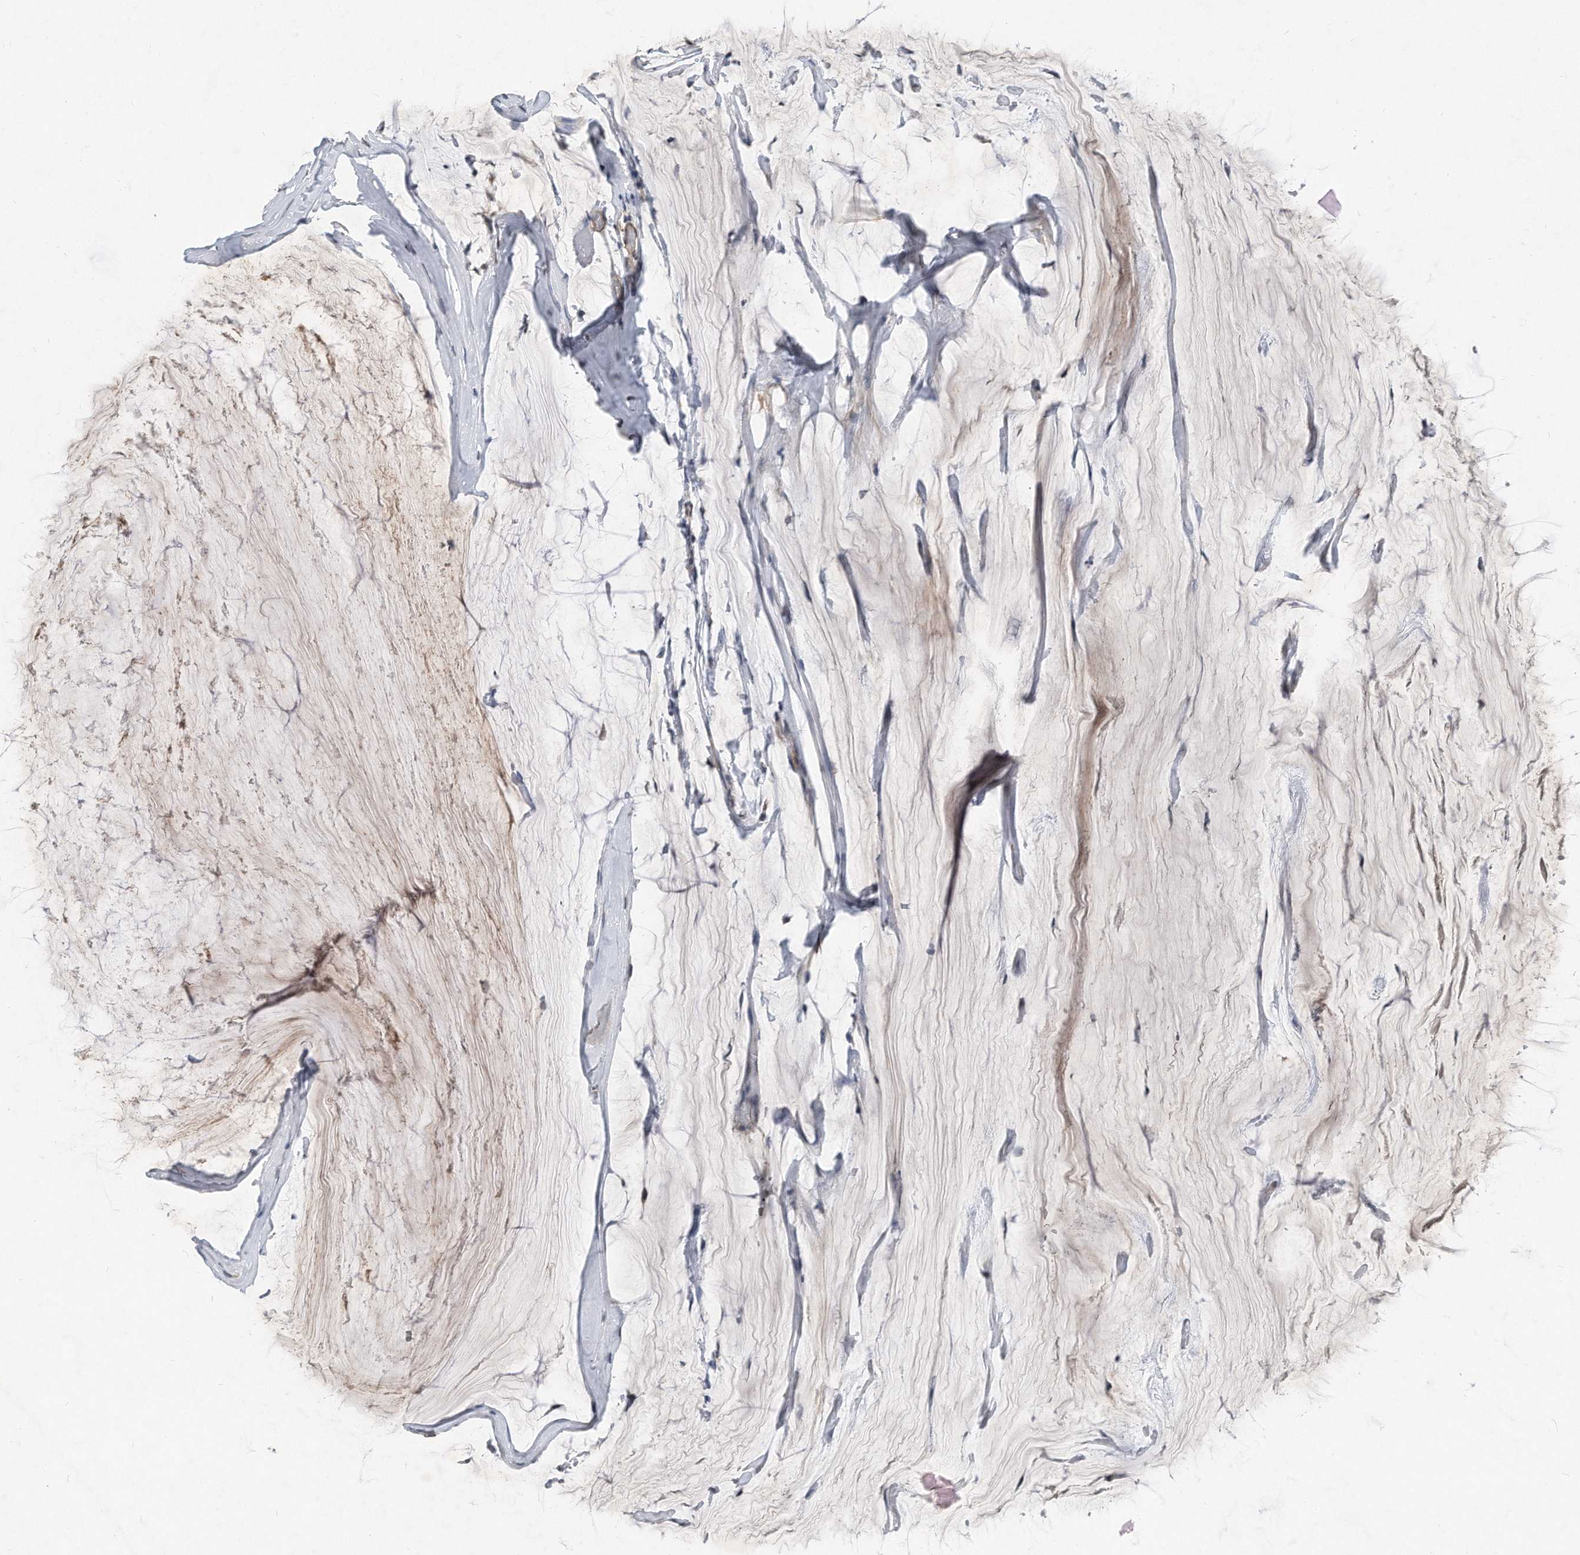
{"staining": {"intensity": "negative", "quantity": "none", "location": "none"}, "tissue": "ovarian cancer", "cell_type": "Tumor cells", "image_type": "cancer", "snomed": [{"axis": "morphology", "description": "Cystadenocarcinoma, mucinous, NOS"}, {"axis": "topography", "description": "Ovary"}], "caption": "Immunohistochemical staining of ovarian cancer (mucinous cystadenocarcinoma) exhibits no significant positivity in tumor cells. (Immunohistochemistry (ihc), brightfield microscopy, high magnification).", "gene": "TP53INP1", "patient": {"sex": "female", "age": 39}}